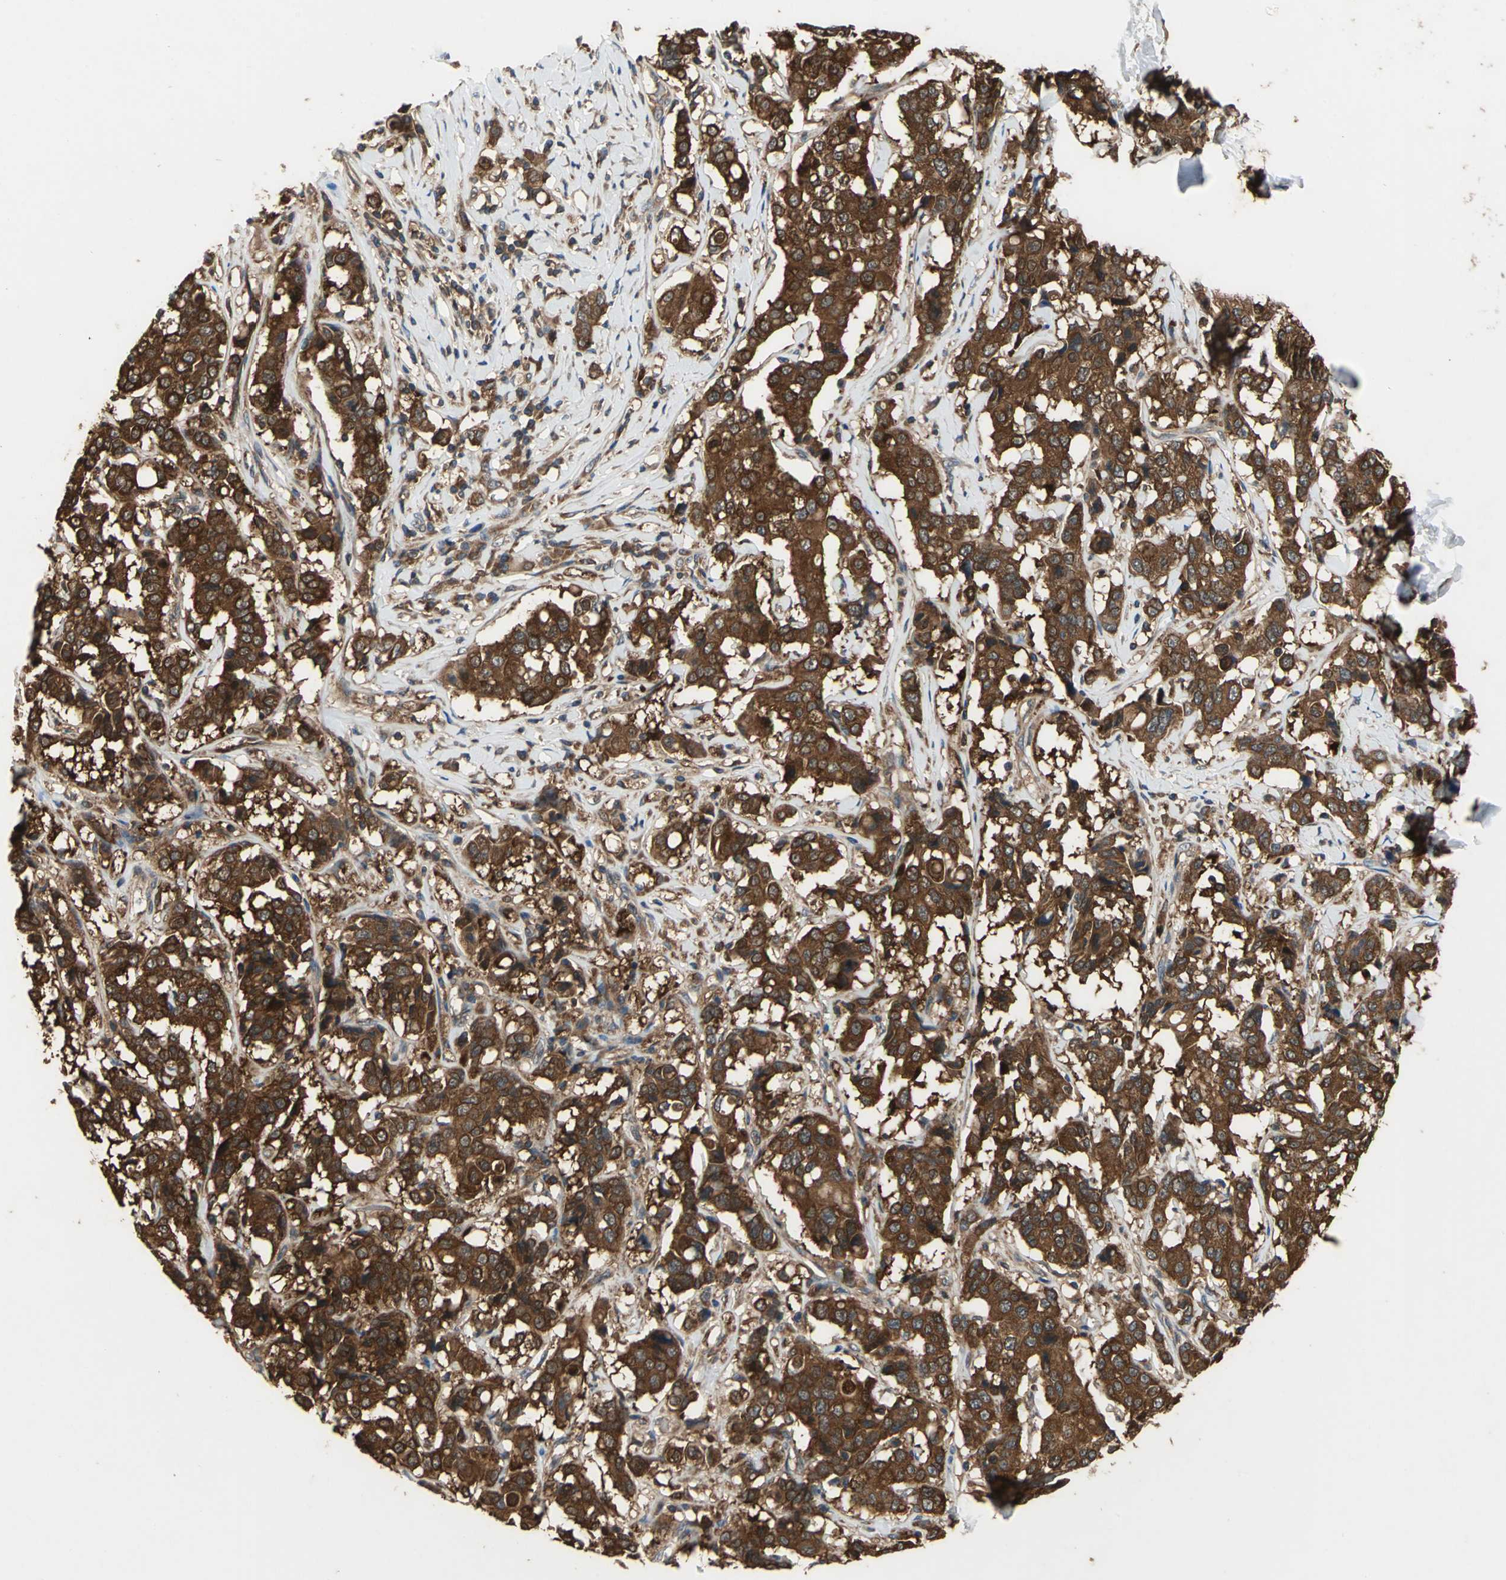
{"staining": {"intensity": "strong", "quantity": ">75%", "location": "cytoplasmic/membranous"}, "tissue": "breast cancer", "cell_type": "Tumor cells", "image_type": "cancer", "snomed": [{"axis": "morphology", "description": "Duct carcinoma"}, {"axis": "topography", "description": "Breast"}], "caption": "Breast cancer (infiltrating ductal carcinoma) stained with IHC reveals strong cytoplasmic/membranous staining in about >75% of tumor cells.", "gene": "CAPN1", "patient": {"sex": "female", "age": 27}}